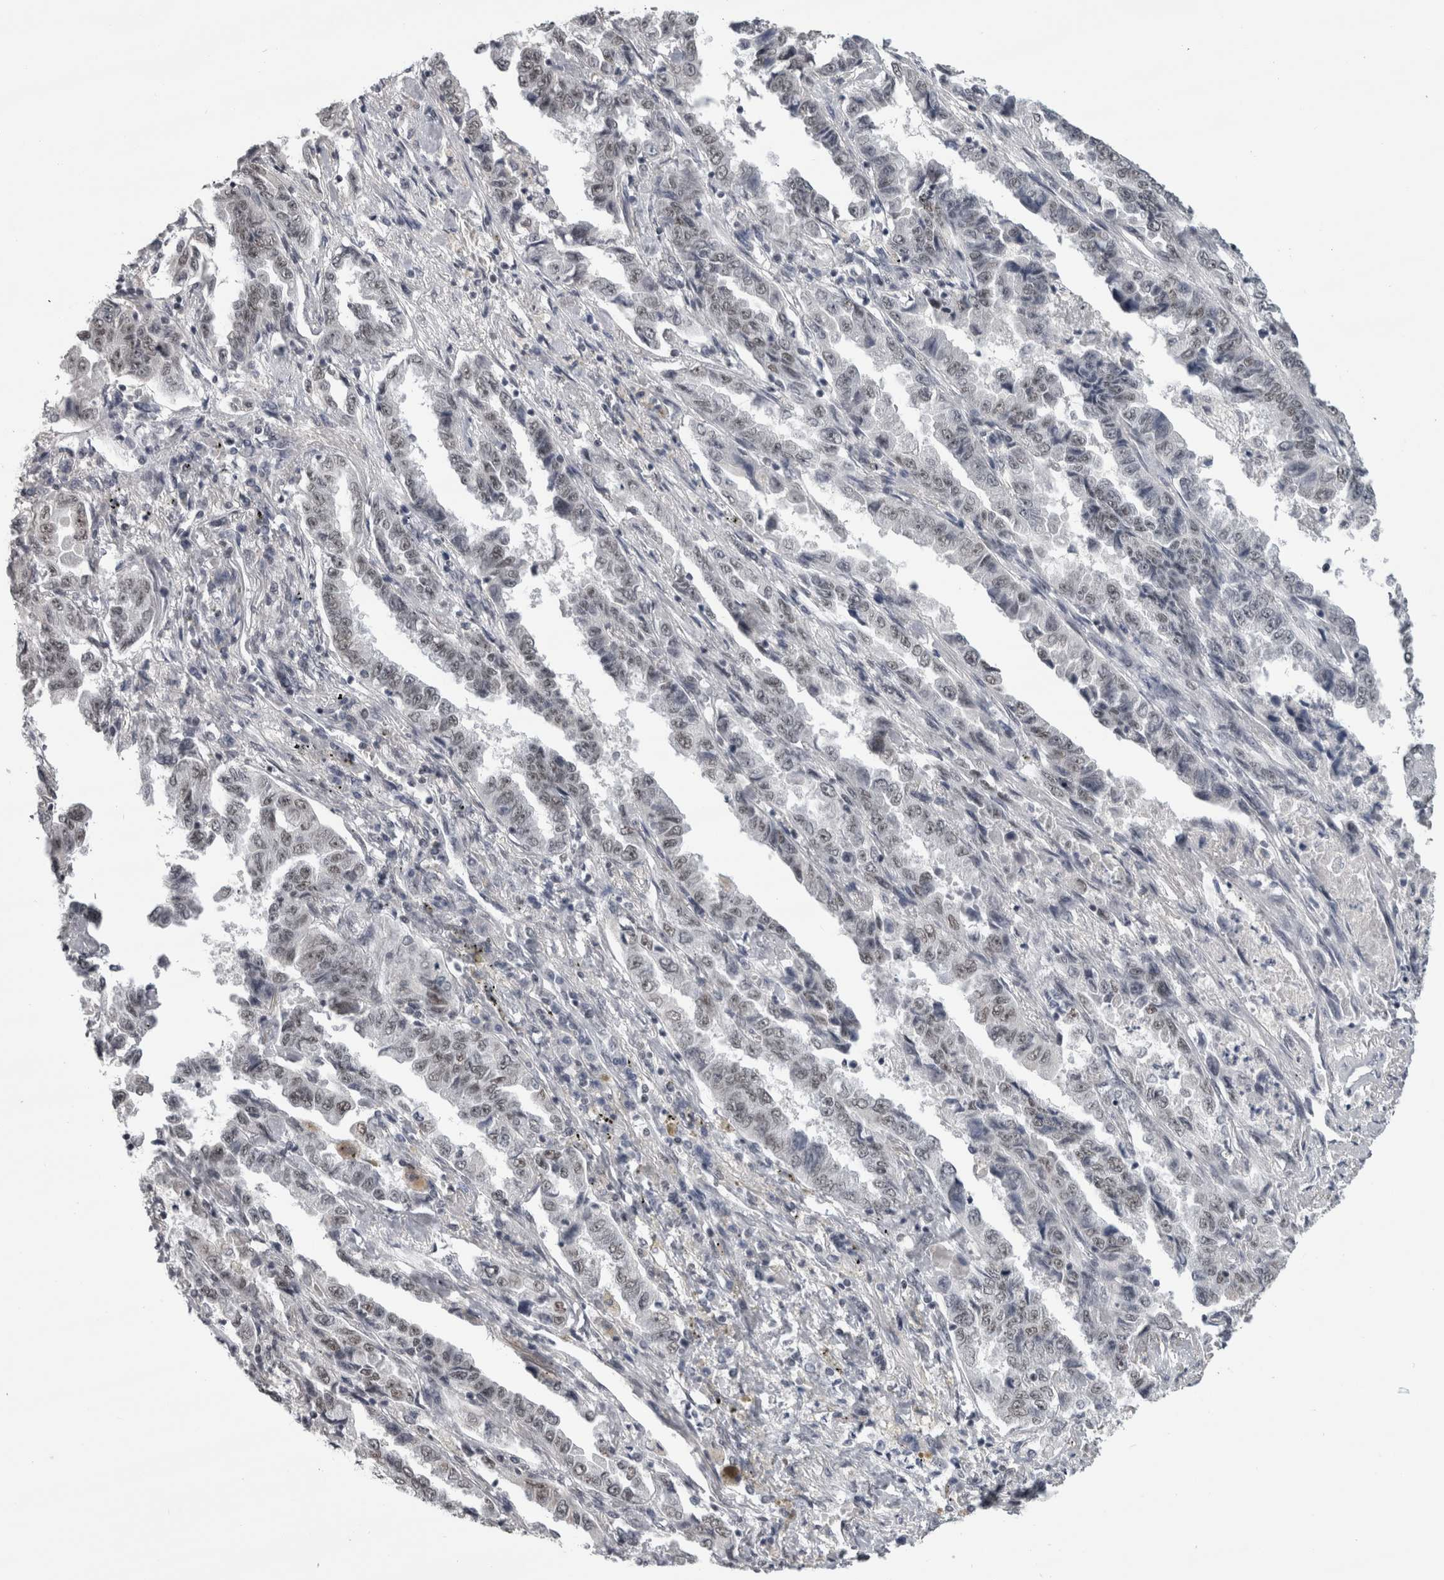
{"staining": {"intensity": "weak", "quantity": "25%-75%", "location": "nuclear"}, "tissue": "lung cancer", "cell_type": "Tumor cells", "image_type": "cancer", "snomed": [{"axis": "morphology", "description": "Adenocarcinoma, NOS"}, {"axis": "topography", "description": "Lung"}], "caption": "Immunohistochemistry (DAB (3,3'-diaminobenzidine)) staining of human lung cancer displays weak nuclear protein positivity in about 25%-75% of tumor cells. (DAB (3,3'-diaminobenzidine) = brown stain, brightfield microscopy at high magnification).", "gene": "ARID4B", "patient": {"sex": "female", "age": 51}}